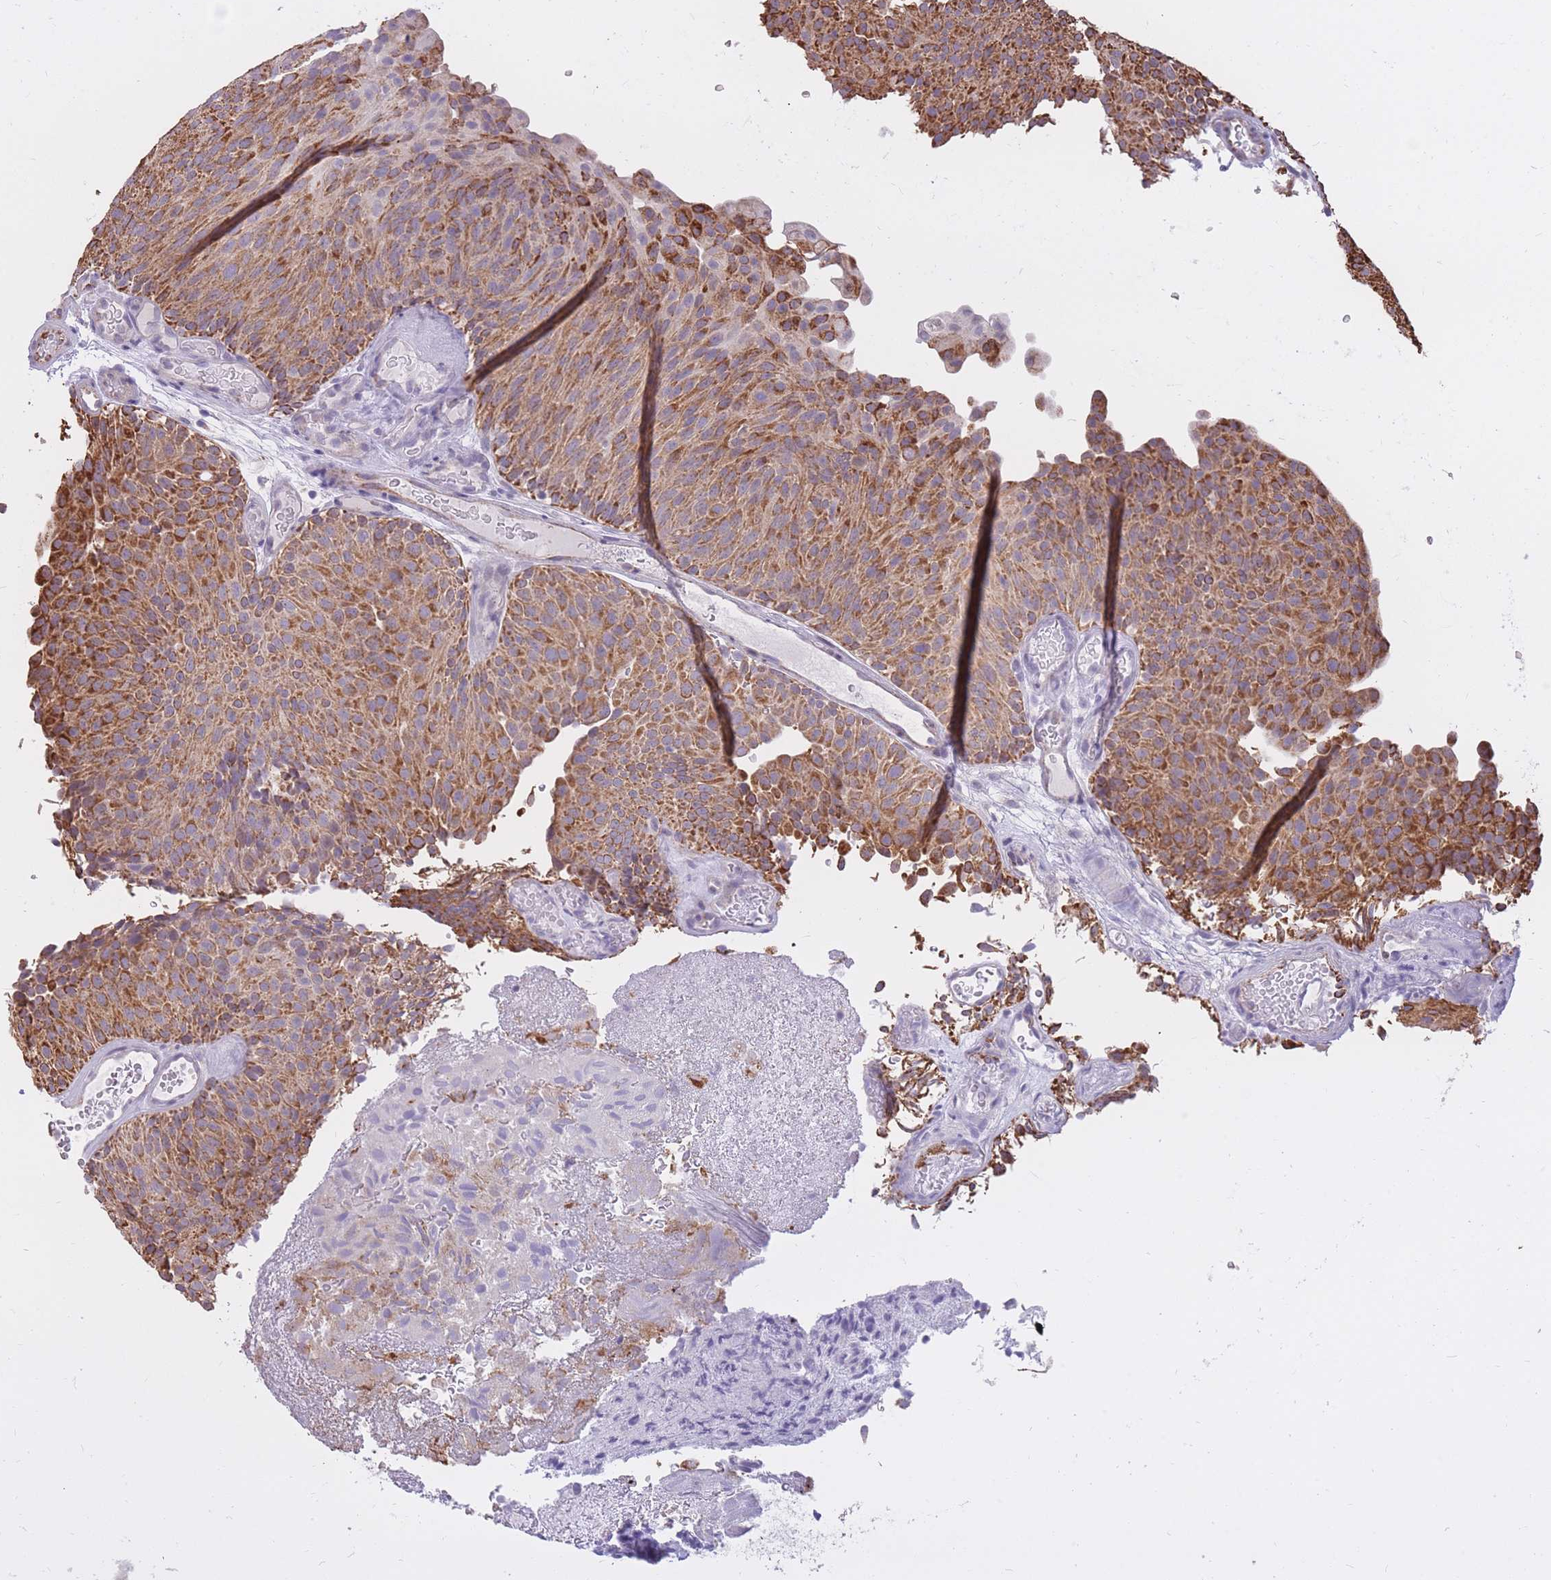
{"staining": {"intensity": "moderate", "quantity": ">75%", "location": "cytoplasmic/membranous"}, "tissue": "urothelial cancer", "cell_type": "Tumor cells", "image_type": "cancer", "snomed": [{"axis": "morphology", "description": "Urothelial carcinoma, Low grade"}, {"axis": "topography", "description": "Urinary bladder"}], "caption": "Low-grade urothelial carcinoma stained for a protein (brown) displays moderate cytoplasmic/membranous positive positivity in approximately >75% of tumor cells.", "gene": "RNF170", "patient": {"sex": "male", "age": 78}}